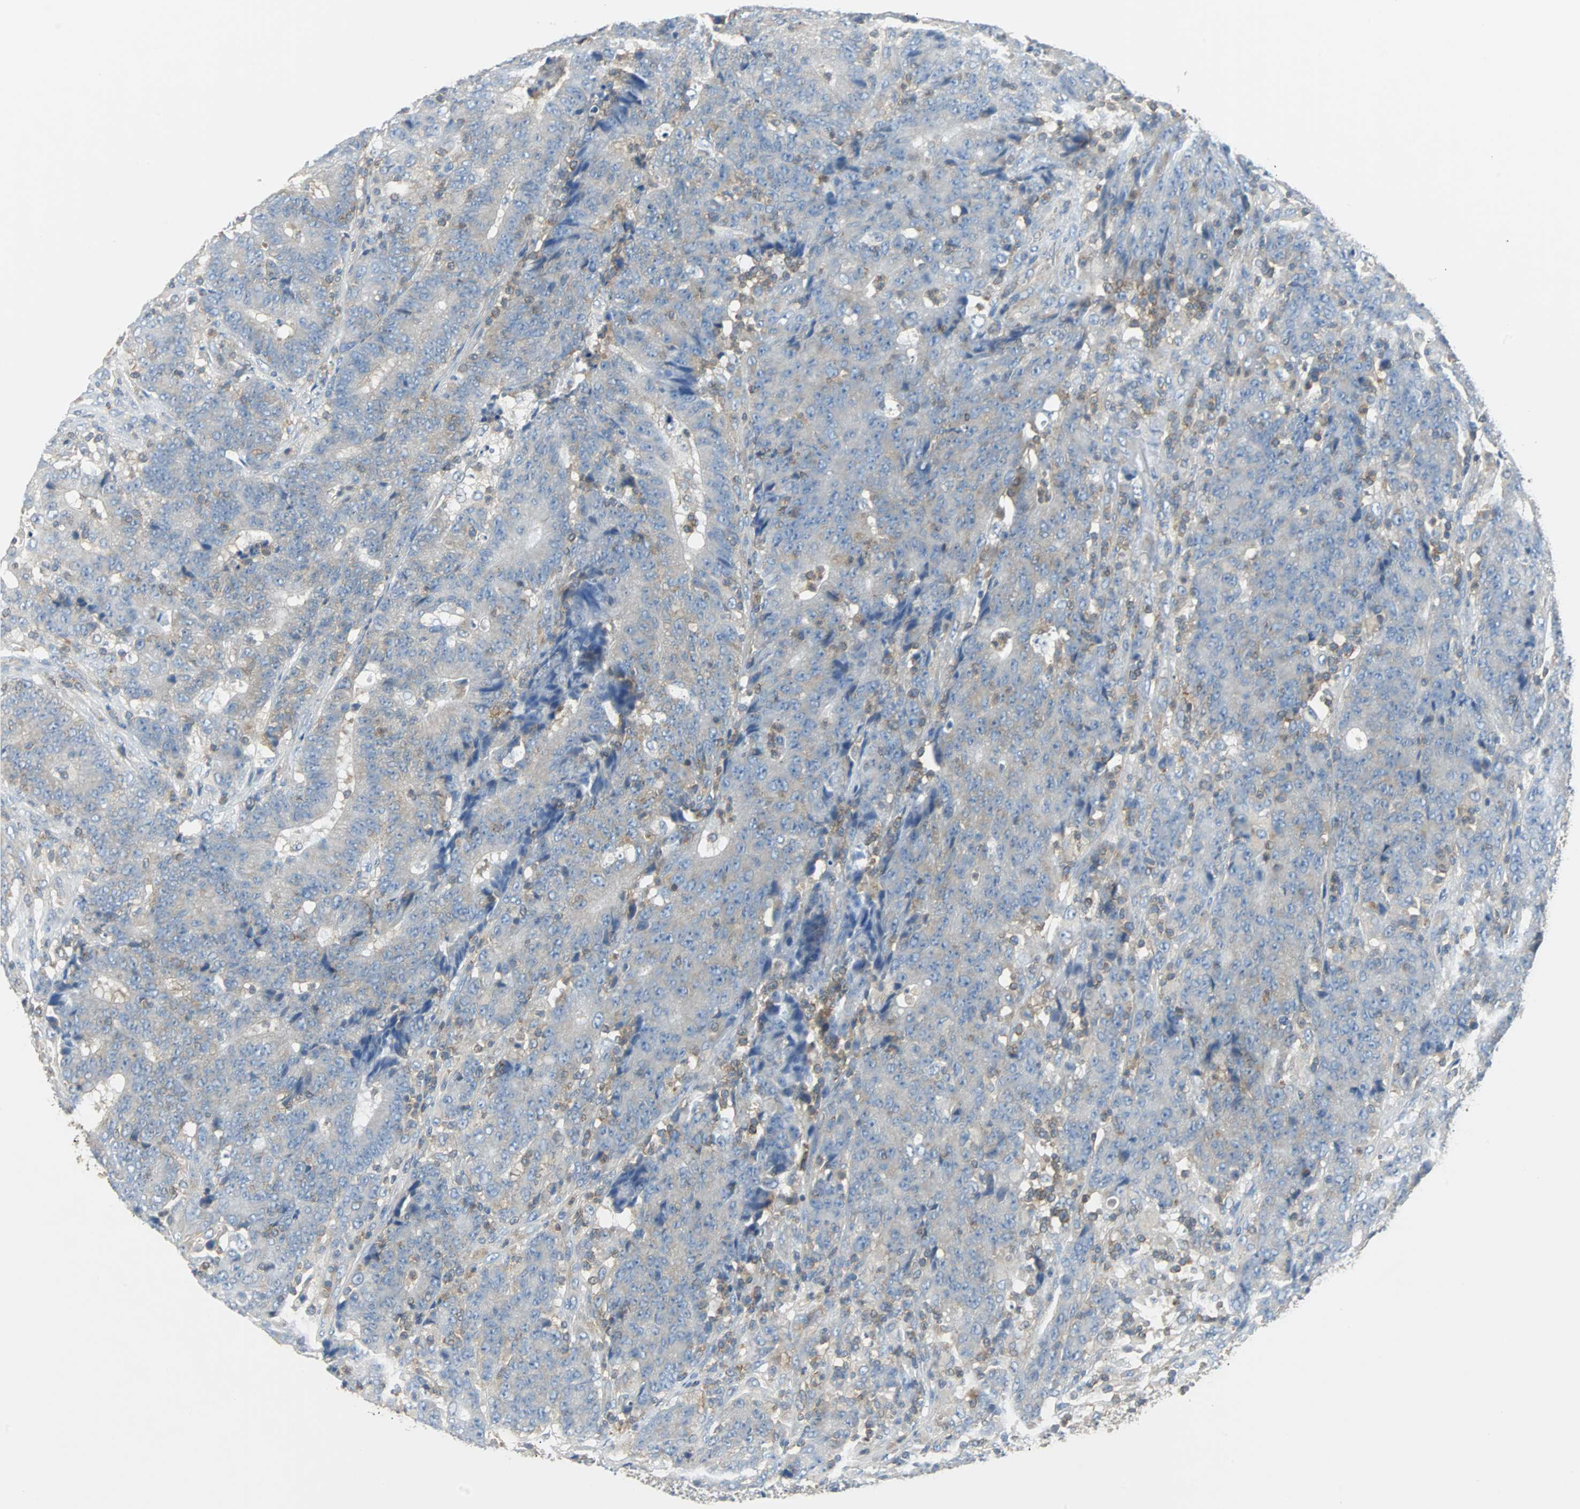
{"staining": {"intensity": "negative", "quantity": "none", "location": "none"}, "tissue": "colorectal cancer", "cell_type": "Tumor cells", "image_type": "cancer", "snomed": [{"axis": "morphology", "description": "Normal tissue, NOS"}, {"axis": "morphology", "description": "Adenocarcinoma, NOS"}, {"axis": "topography", "description": "Colon"}], "caption": "DAB immunohistochemical staining of colorectal cancer (adenocarcinoma) shows no significant staining in tumor cells.", "gene": "TSC22D4", "patient": {"sex": "female", "age": 75}}